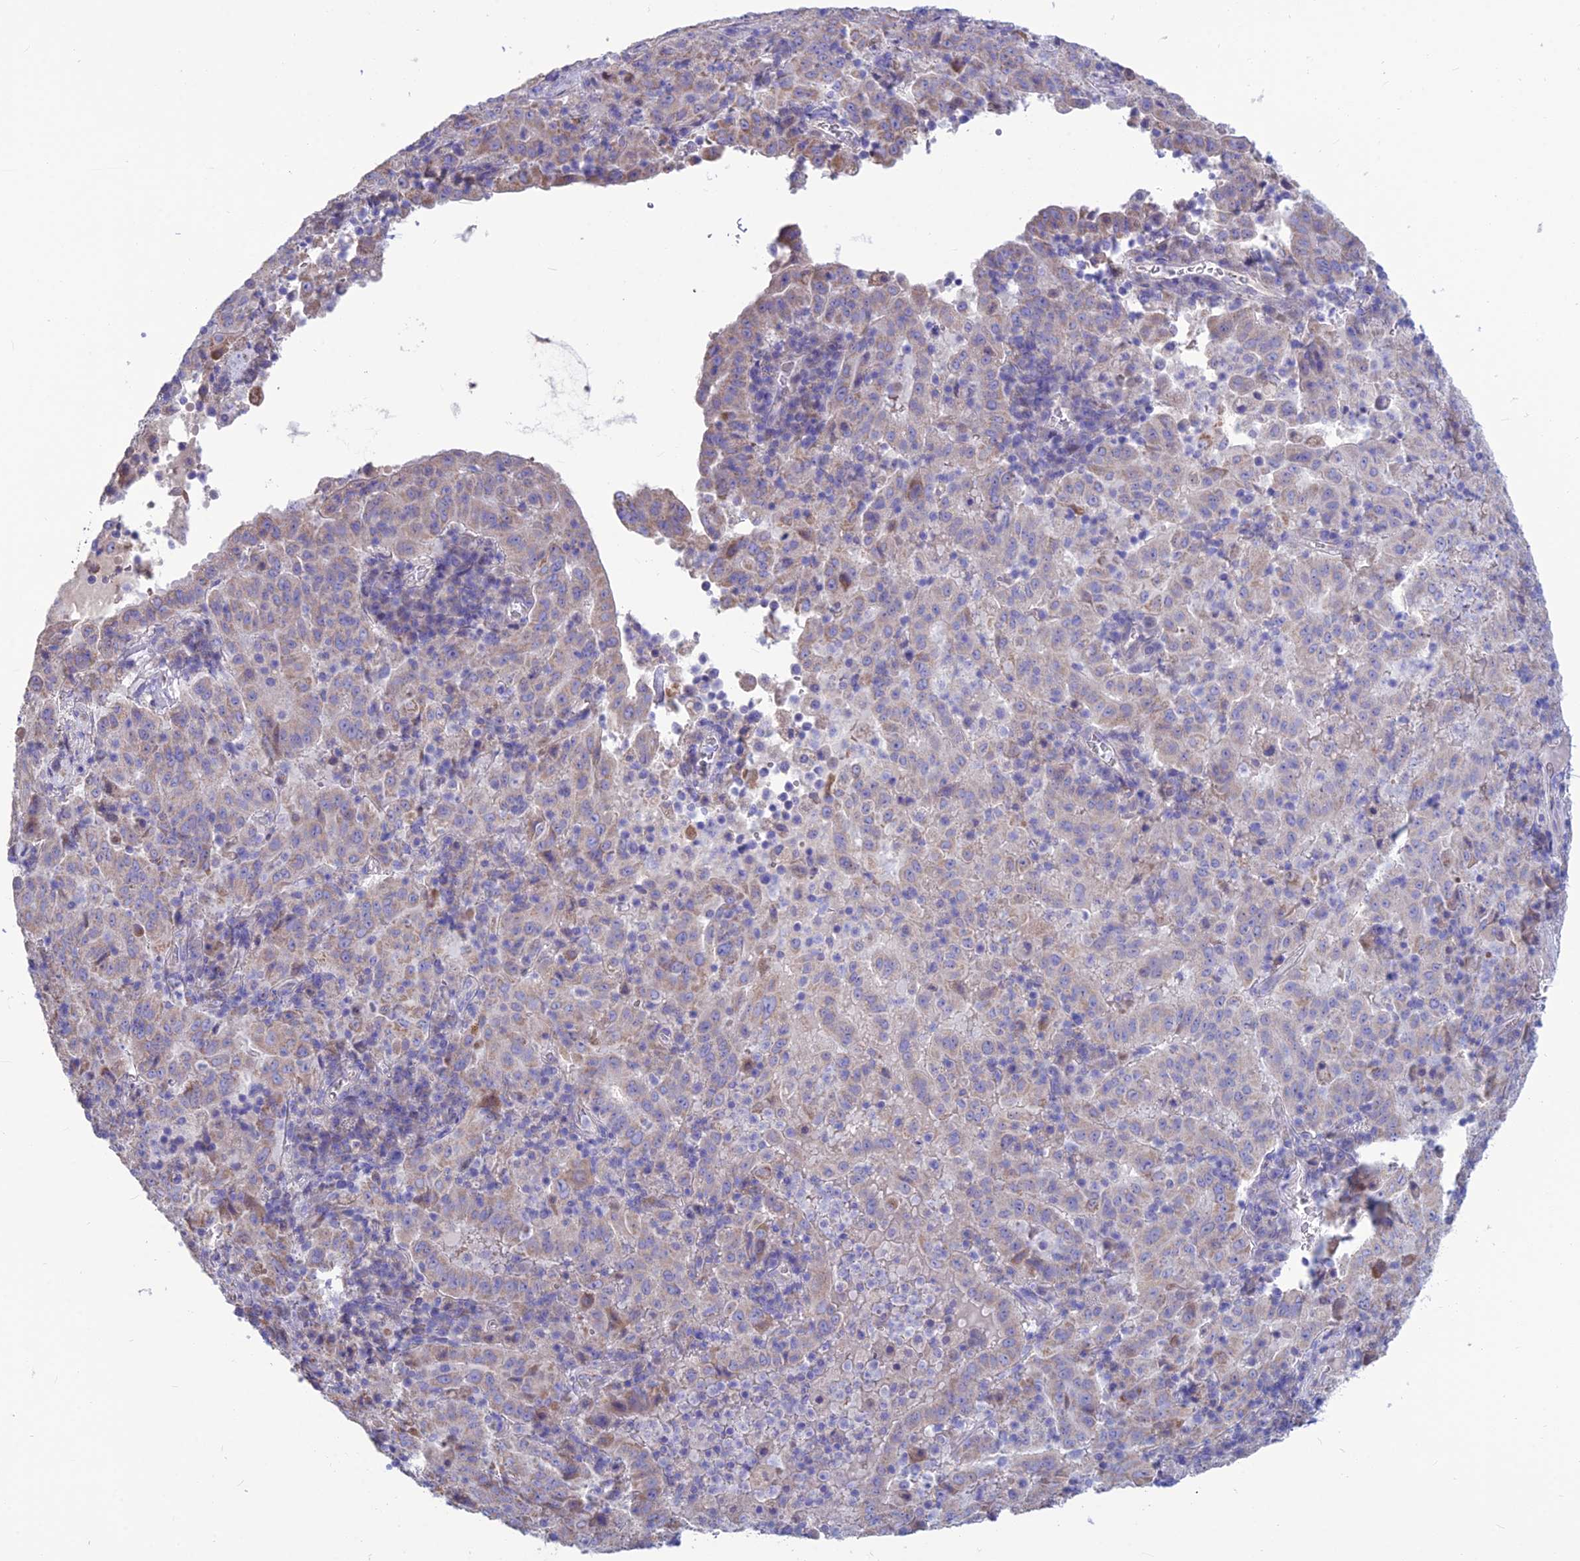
{"staining": {"intensity": "weak", "quantity": "25%-75%", "location": "cytoplasmic/membranous"}, "tissue": "pancreatic cancer", "cell_type": "Tumor cells", "image_type": "cancer", "snomed": [{"axis": "morphology", "description": "Adenocarcinoma, NOS"}, {"axis": "topography", "description": "Pancreas"}], "caption": "Adenocarcinoma (pancreatic) tissue exhibits weak cytoplasmic/membranous expression in approximately 25%-75% of tumor cells, visualized by immunohistochemistry. The protein is shown in brown color, while the nuclei are stained blue.", "gene": "BHMT2", "patient": {"sex": "male", "age": 63}}